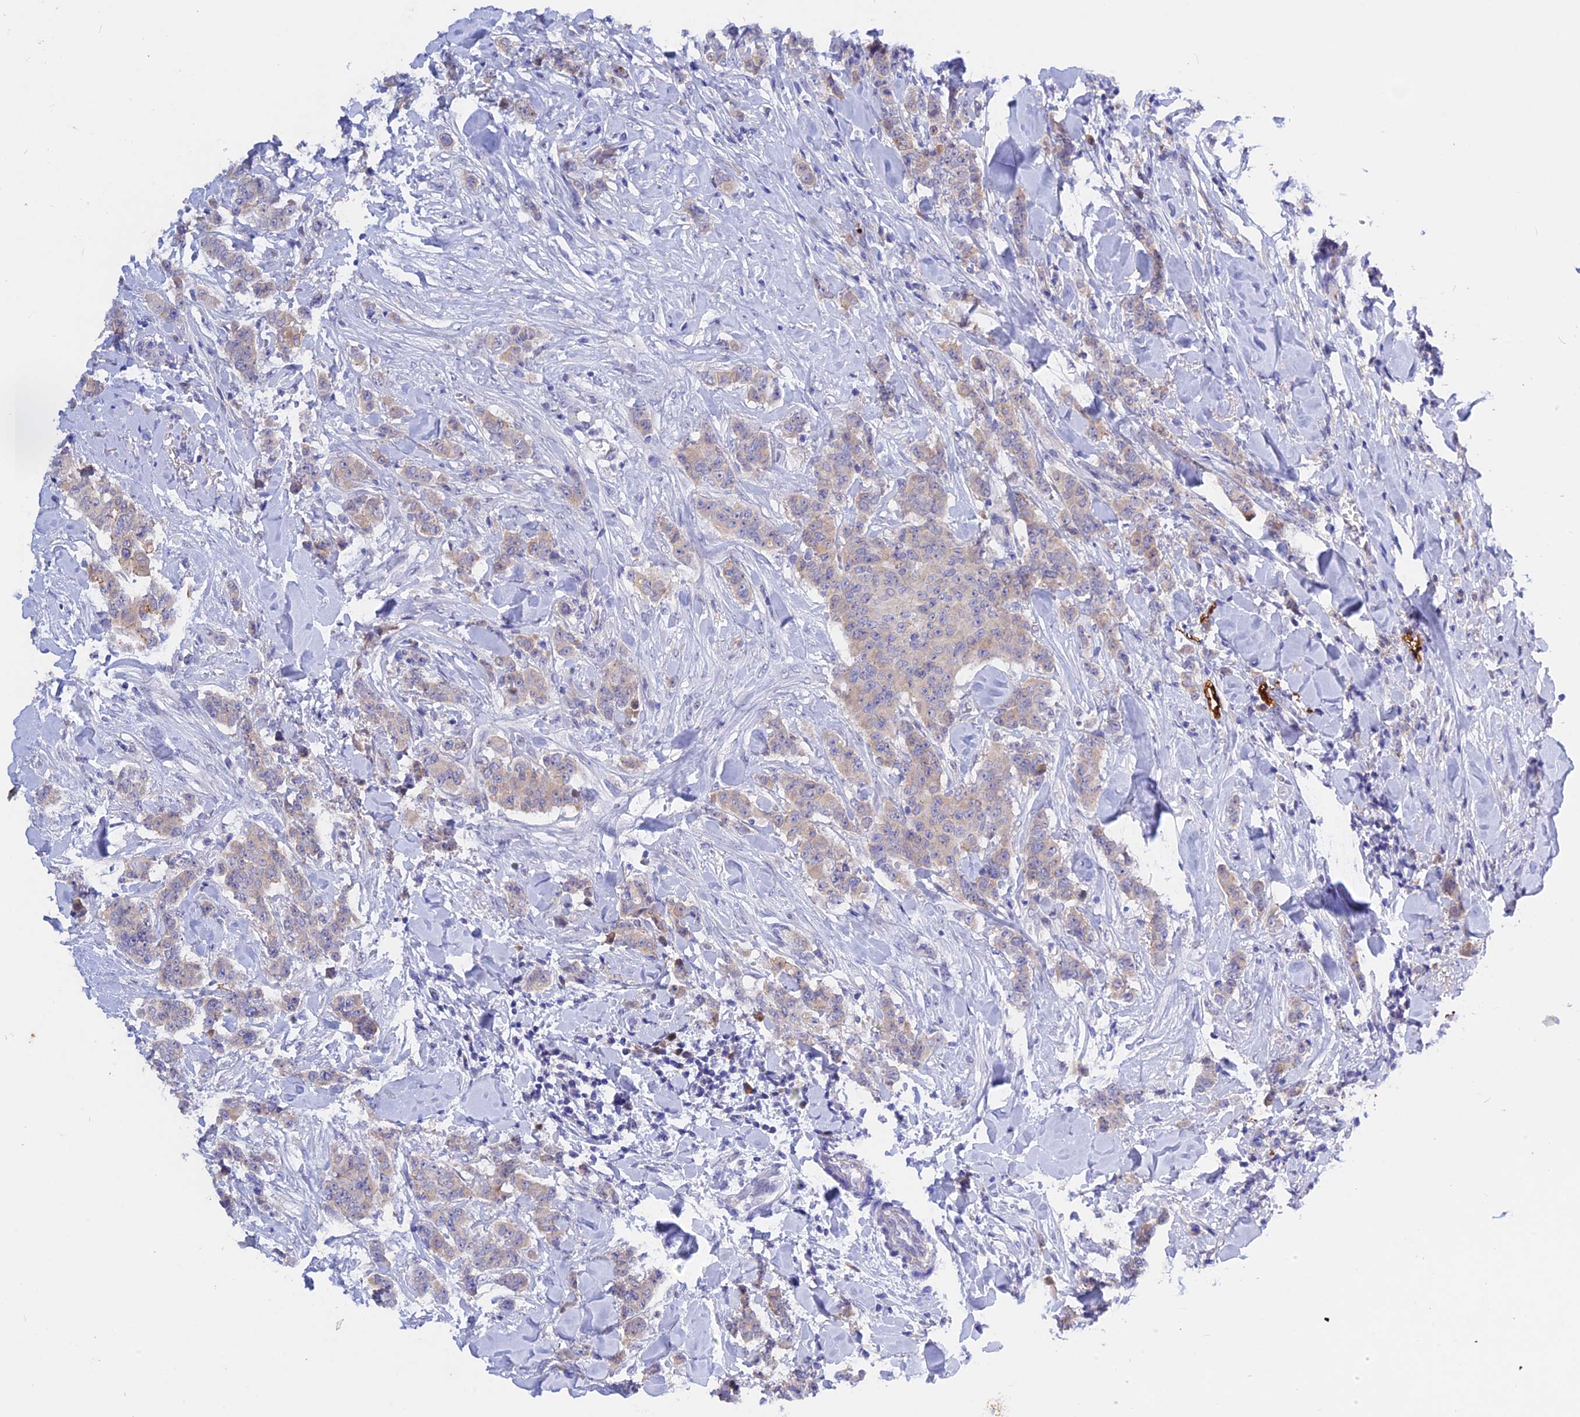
{"staining": {"intensity": "weak", "quantity": "<25%", "location": "cytoplasmic/membranous"}, "tissue": "breast cancer", "cell_type": "Tumor cells", "image_type": "cancer", "snomed": [{"axis": "morphology", "description": "Duct carcinoma"}, {"axis": "topography", "description": "Breast"}], "caption": "Immunohistochemistry micrograph of intraductal carcinoma (breast) stained for a protein (brown), which reveals no expression in tumor cells.", "gene": "GK5", "patient": {"sex": "female", "age": 40}}